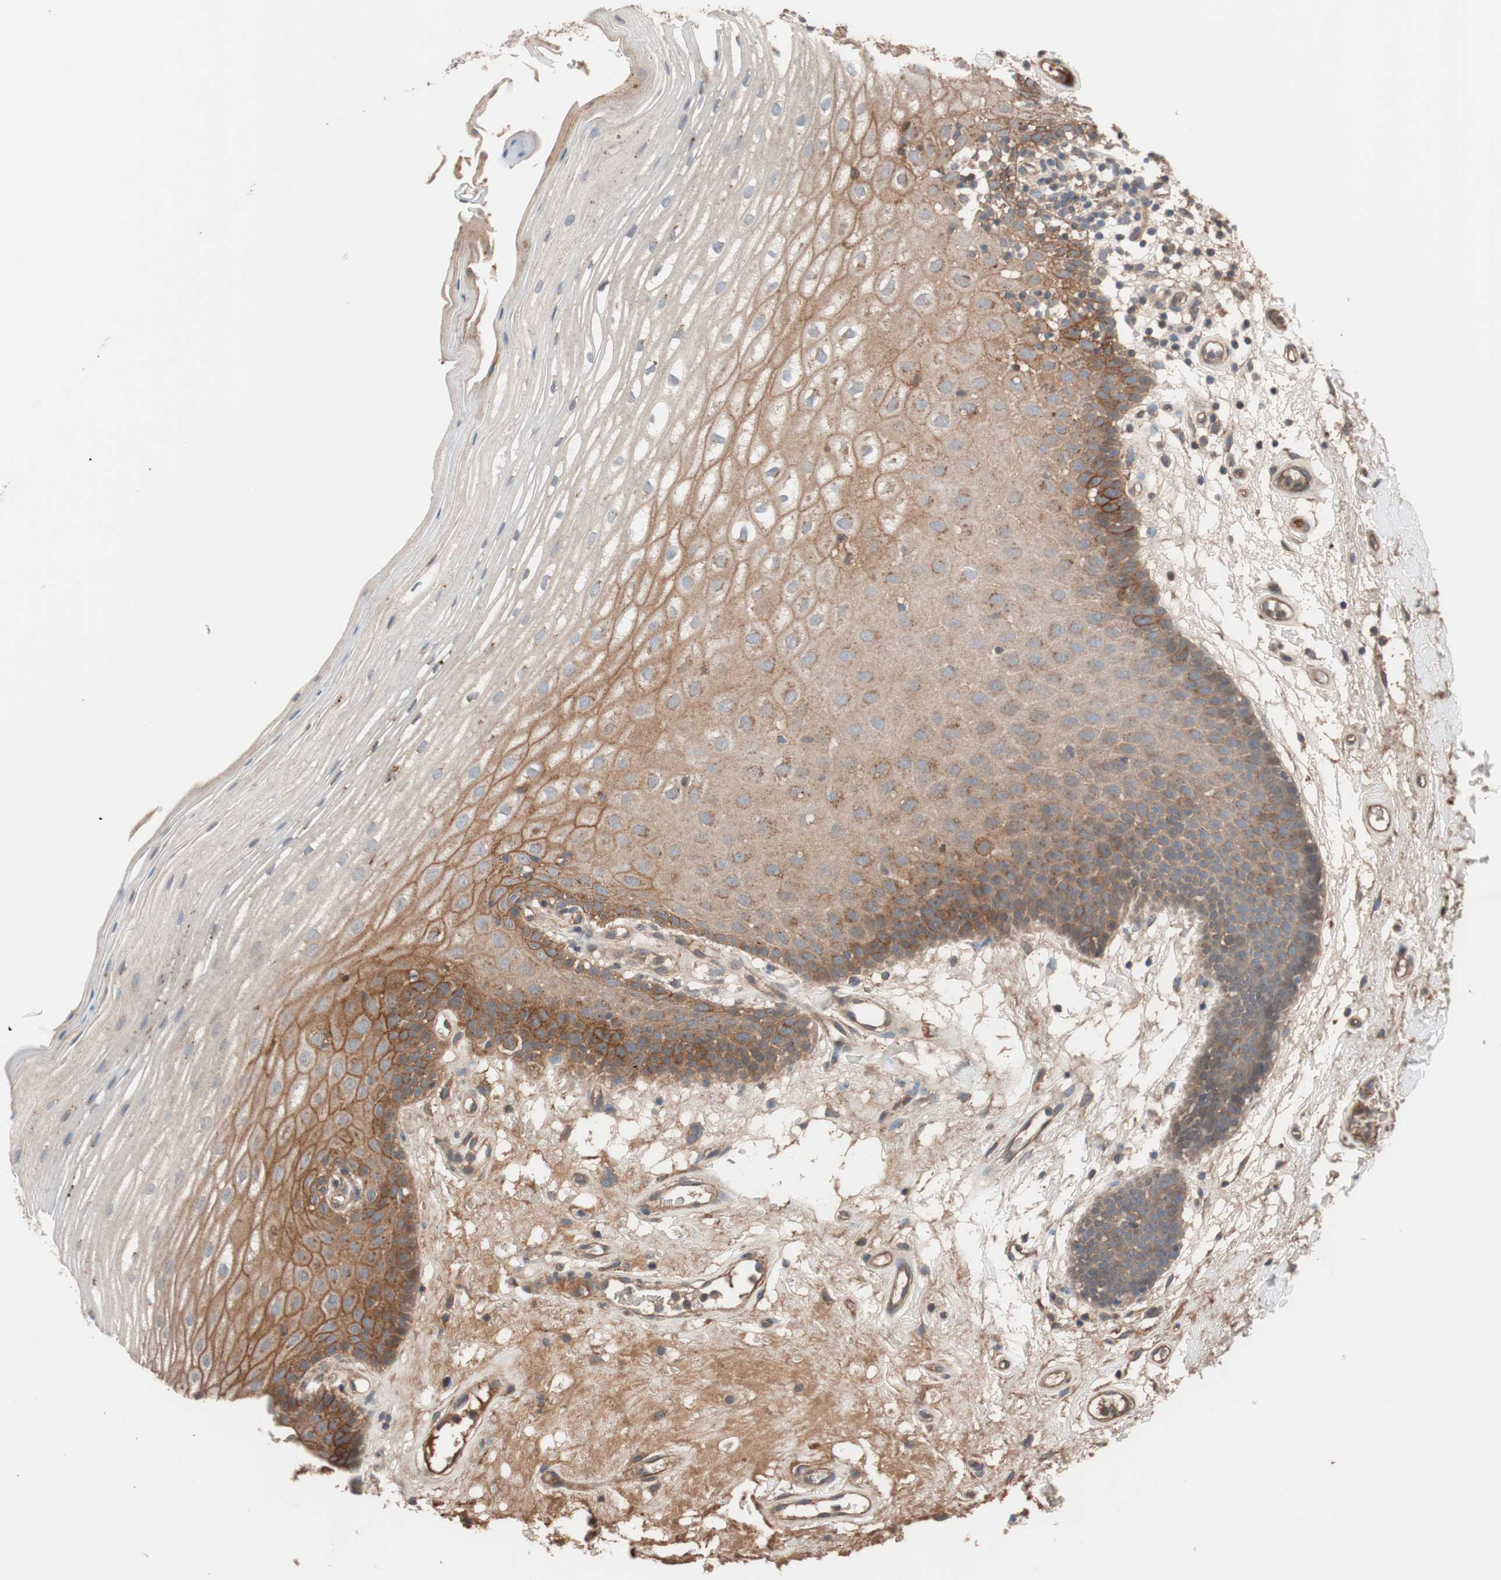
{"staining": {"intensity": "strong", "quantity": ">75%", "location": "cytoplasmic/membranous"}, "tissue": "oral mucosa", "cell_type": "Squamous epithelial cells", "image_type": "normal", "snomed": [{"axis": "morphology", "description": "Normal tissue, NOS"}, {"axis": "morphology", "description": "Squamous cell carcinoma, NOS"}, {"axis": "topography", "description": "Skeletal muscle"}, {"axis": "topography", "description": "Oral tissue"}], "caption": "An image showing strong cytoplasmic/membranous expression in about >75% of squamous epithelial cells in normal oral mucosa, as visualized by brown immunohistochemical staining.", "gene": "SDC4", "patient": {"sex": "male", "age": 71}}